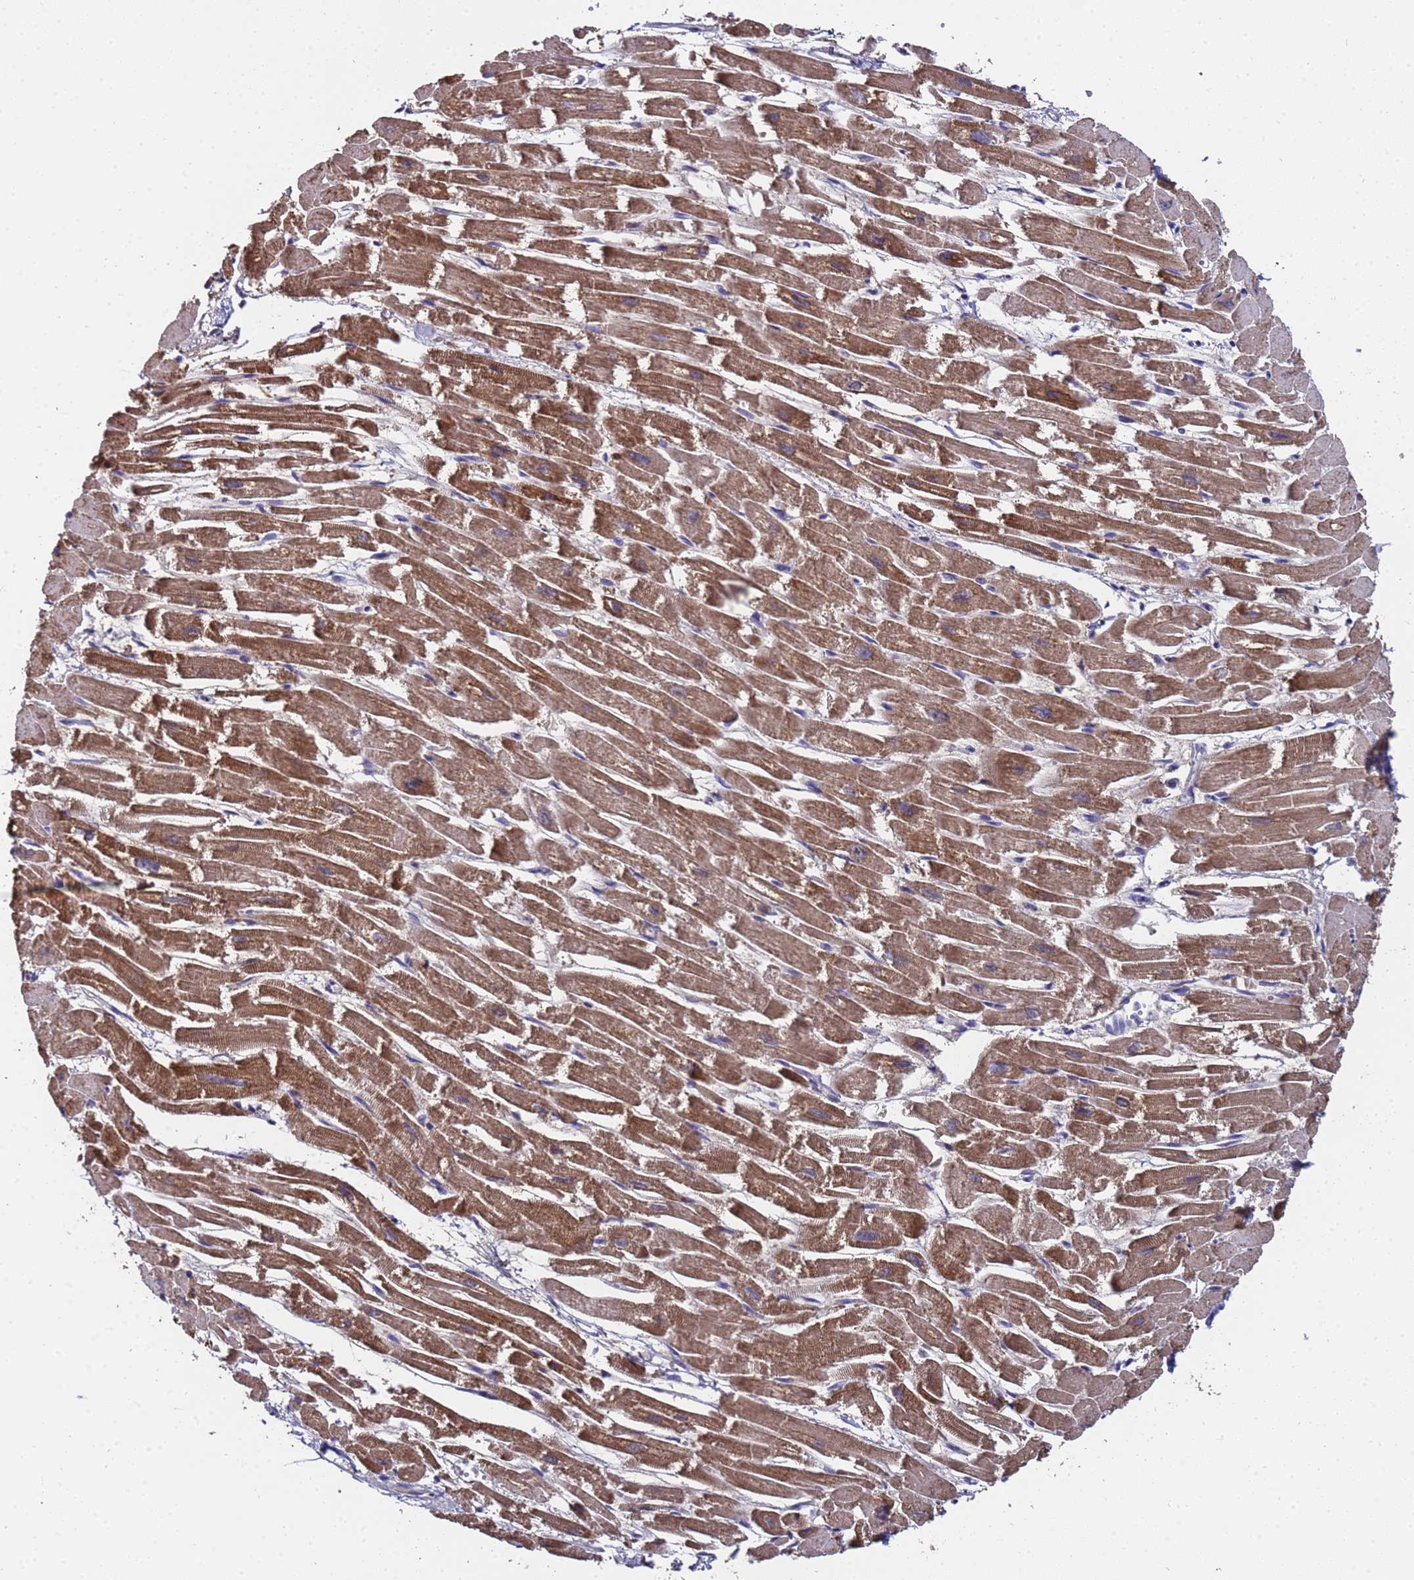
{"staining": {"intensity": "strong", "quantity": ">75%", "location": "cytoplasmic/membranous"}, "tissue": "heart muscle", "cell_type": "Cardiomyocytes", "image_type": "normal", "snomed": [{"axis": "morphology", "description": "Normal tissue, NOS"}, {"axis": "topography", "description": "Heart"}], "caption": "IHC micrograph of normal human heart muscle stained for a protein (brown), which displays high levels of strong cytoplasmic/membranous positivity in about >75% of cardiomyocytes.", "gene": "ANAPC13", "patient": {"sex": "male", "age": 54}}